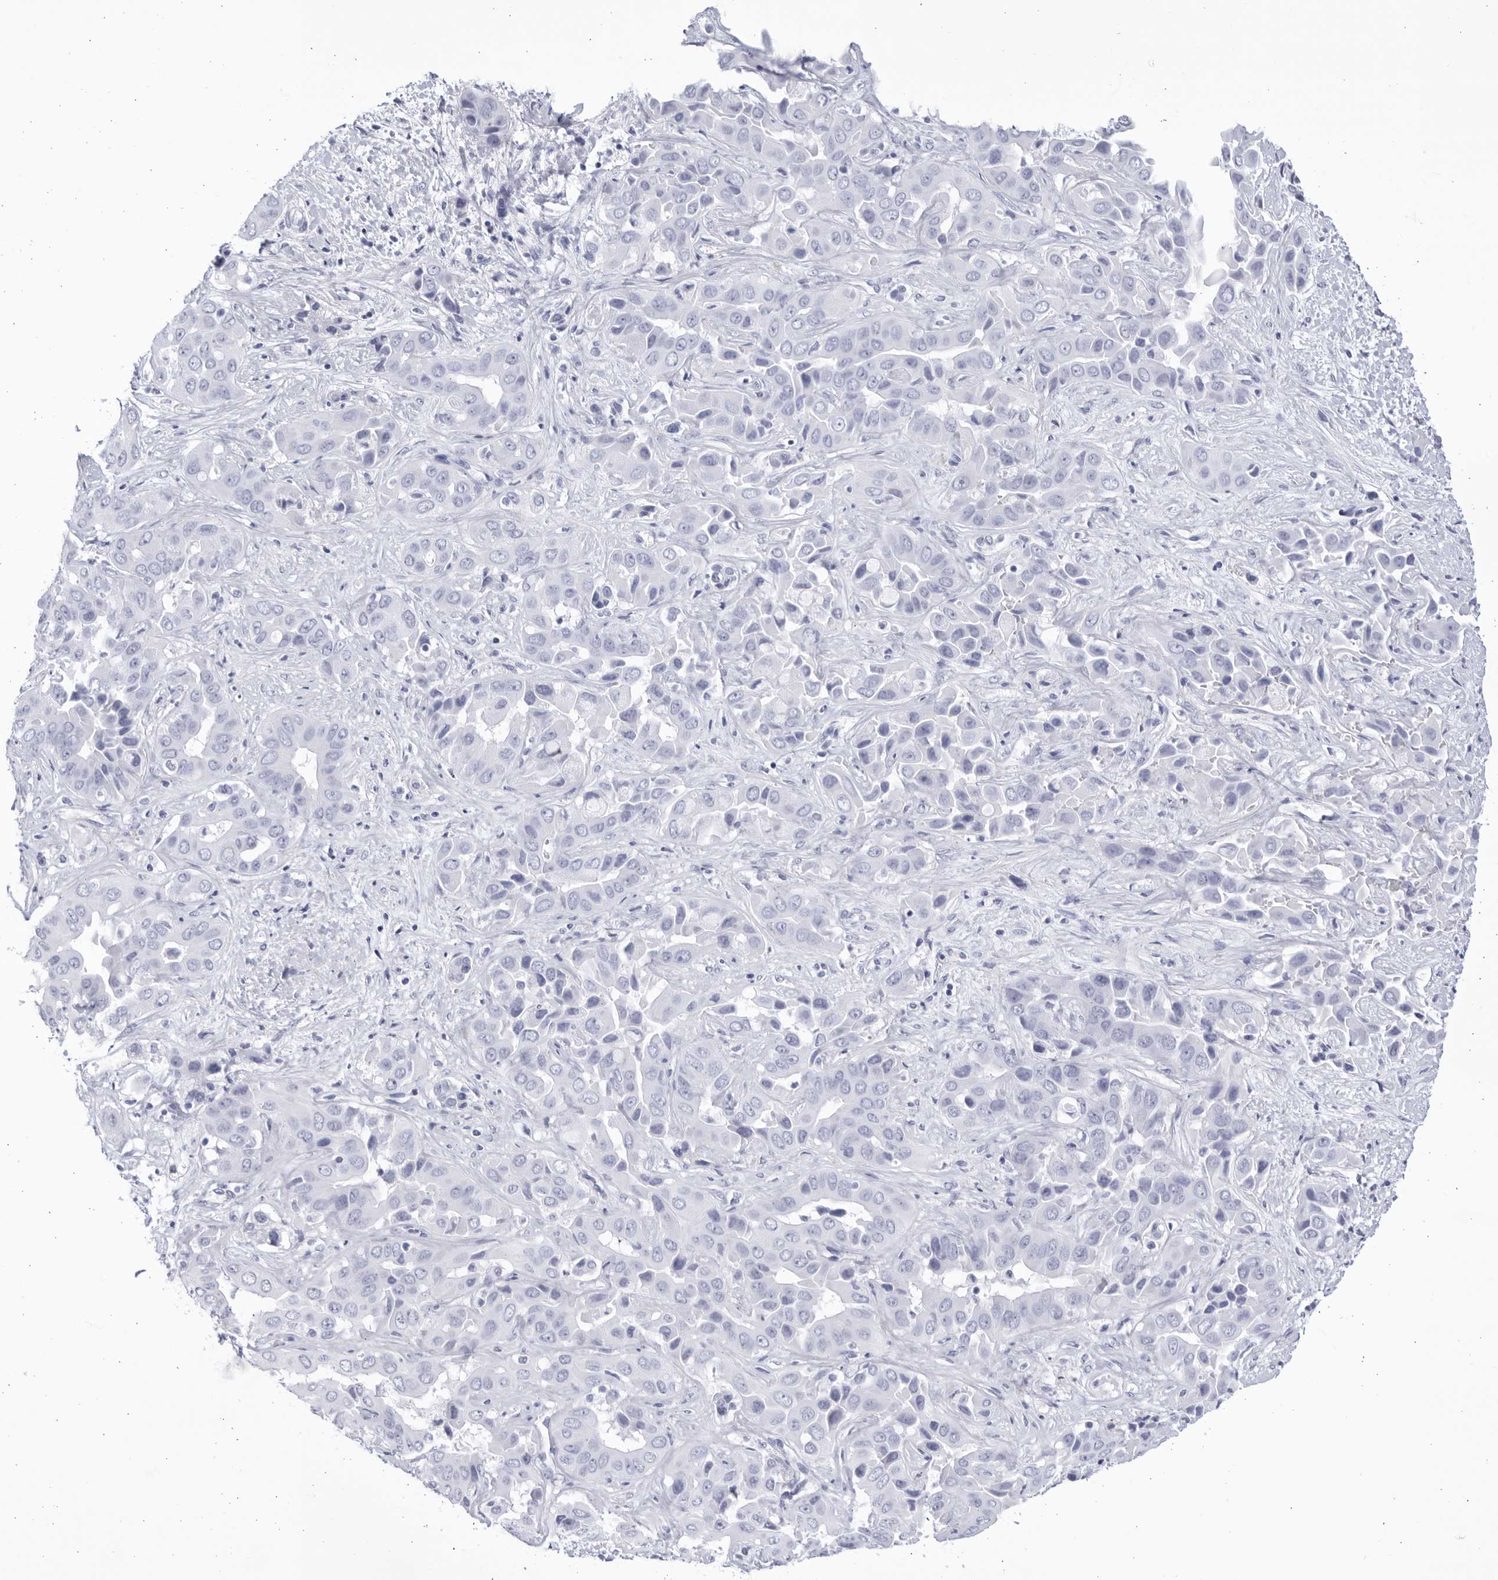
{"staining": {"intensity": "negative", "quantity": "none", "location": "none"}, "tissue": "liver cancer", "cell_type": "Tumor cells", "image_type": "cancer", "snomed": [{"axis": "morphology", "description": "Cholangiocarcinoma"}, {"axis": "topography", "description": "Liver"}], "caption": "DAB immunohistochemical staining of human cholangiocarcinoma (liver) displays no significant staining in tumor cells.", "gene": "CCDC181", "patient": {"sex": "female", "age": 52}}